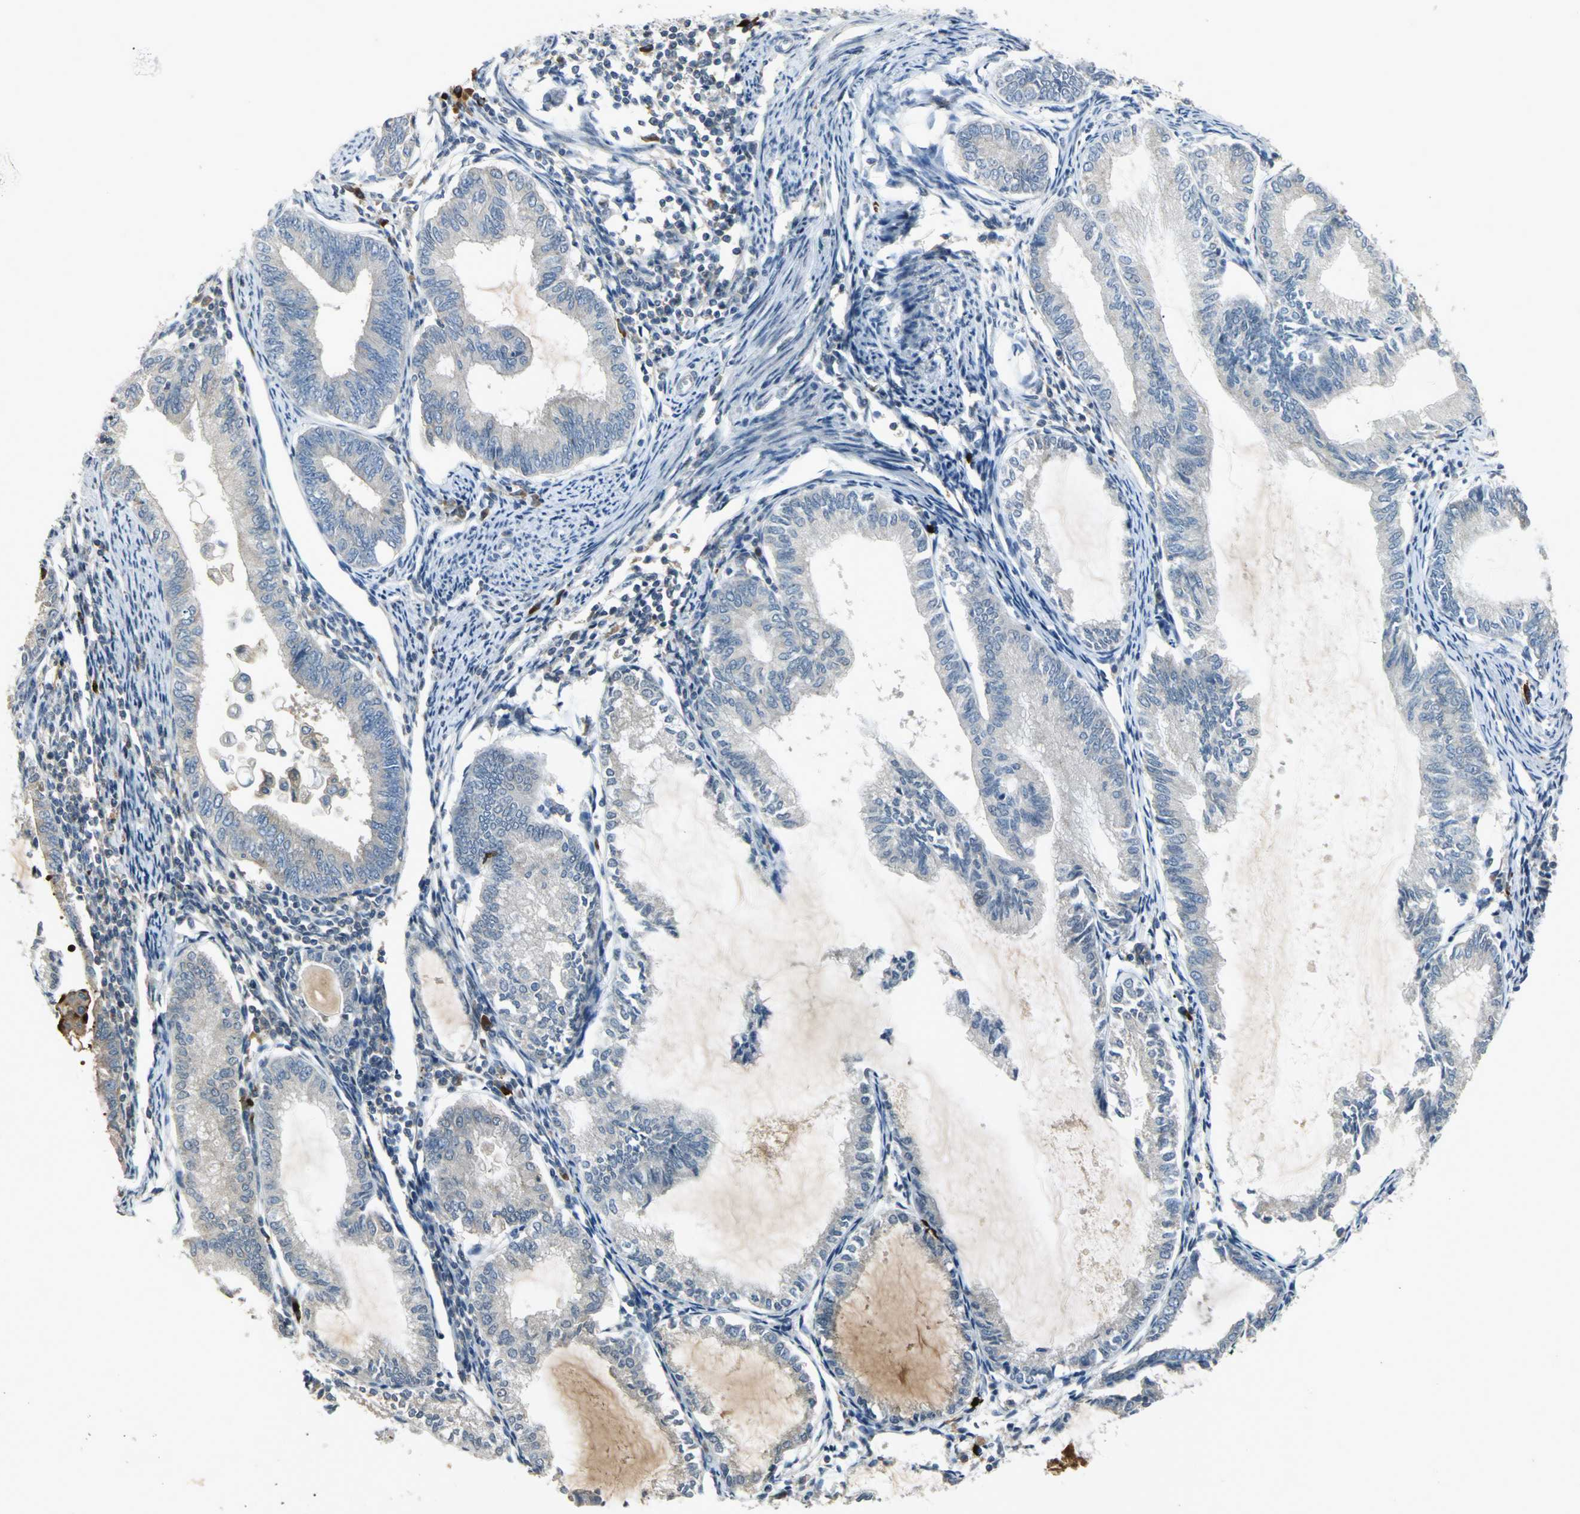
{"staining": {"intensity": "negative", "quantity": "none", "location": "none"}, "tissue": "endometrial cancer", "cell_type": "Tumor cells", "image_type": "cancer", "snomed": [{"axis": "morphology", "description": "Adenocarcinoma, NOS"}, {"axis": "topography", "description": "Endometrium"}], "caption": "Image shows no protein expression in tumor cells of adenocarcinoma (endometrial) tissue. The staining was performed using DAB to visualize the protein expression in brown, while the nuclei were stained in blue with hematoxylin (Magnification: 20x).", "gene": "PROC", "patient": {"sex": "female", "age": 86}}